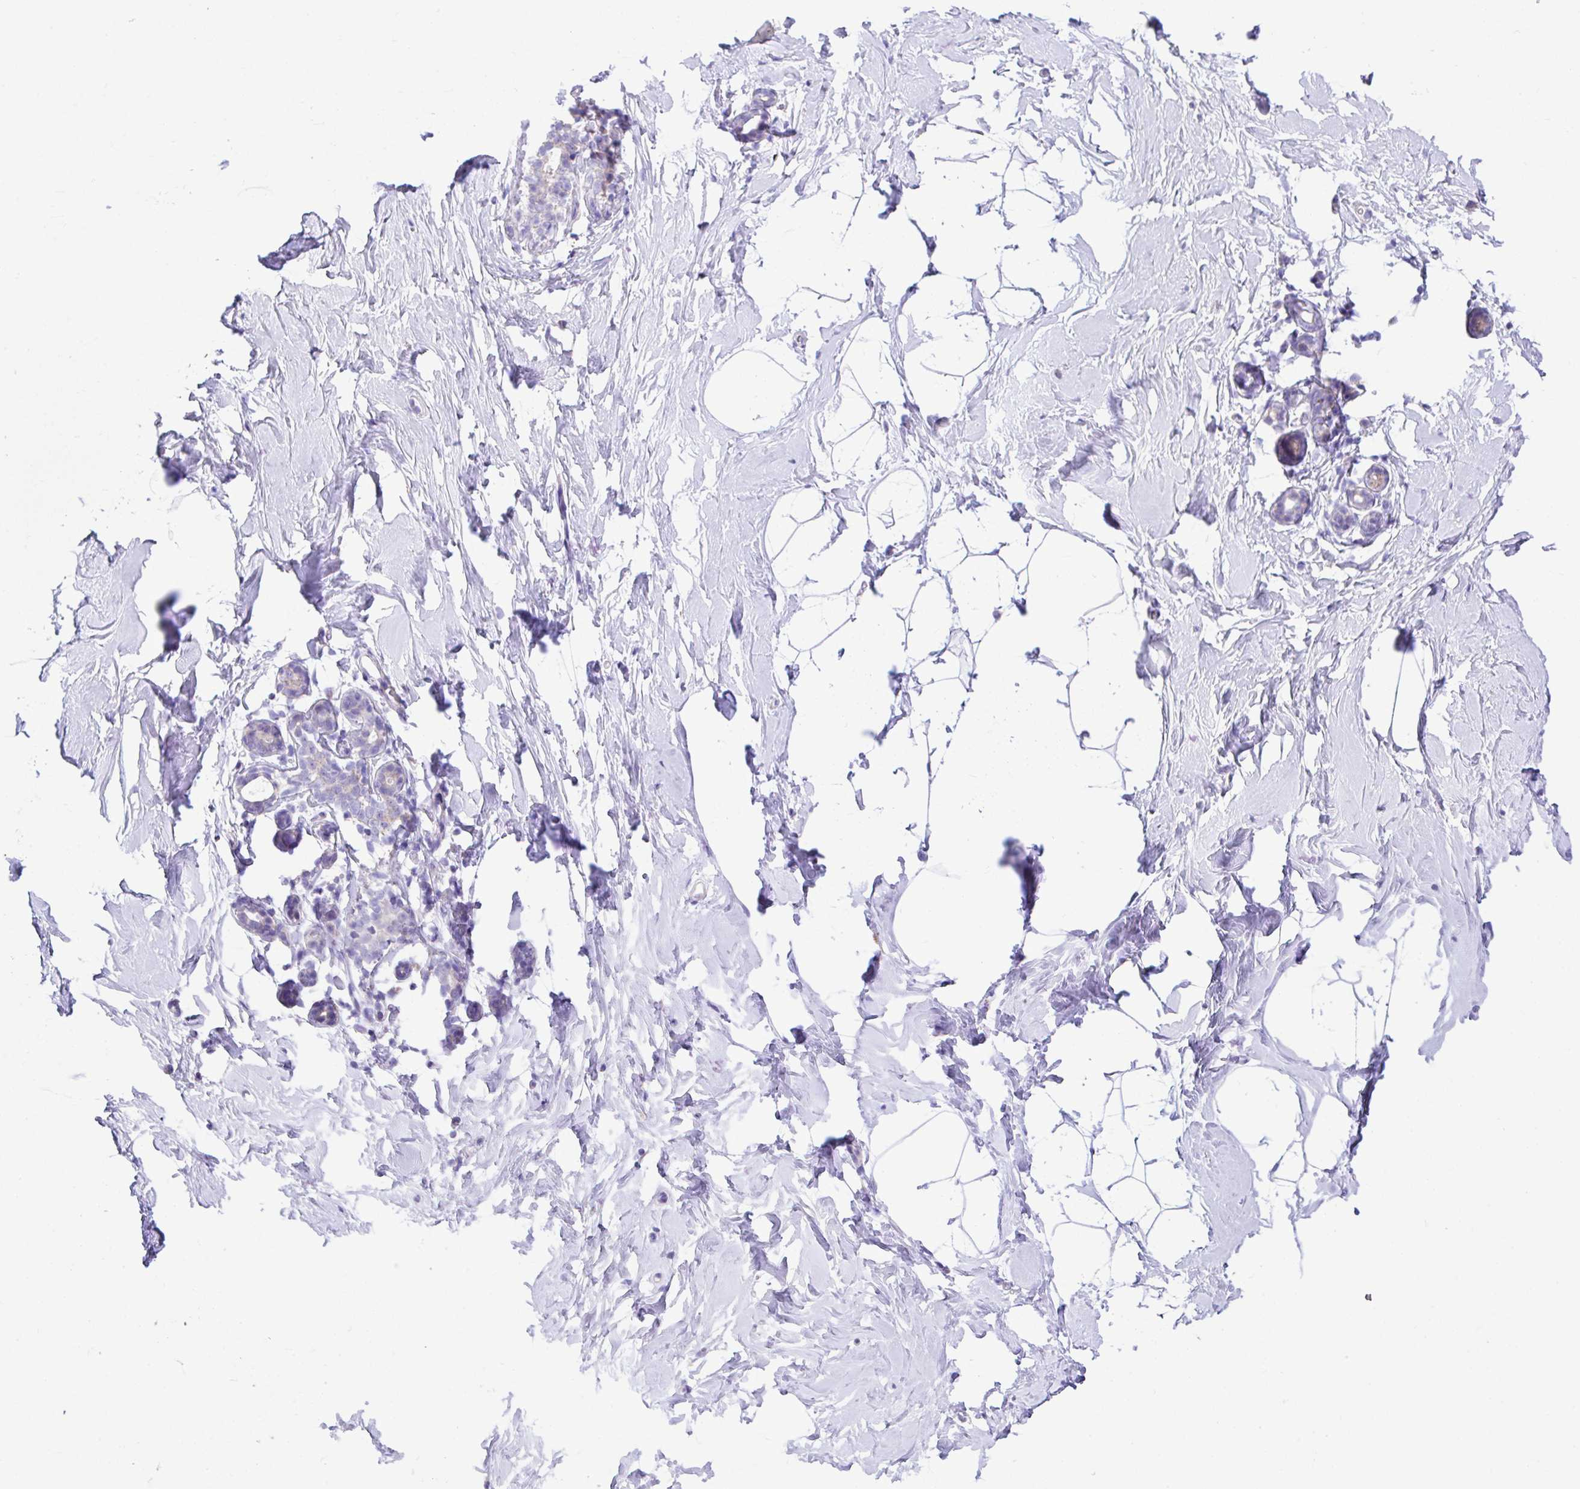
{"staining": {"intensity": "negative", "quantity": "none", "location": "none"}, "tissue": "breast", "cell_type": "Adipocytes", "image_type": "normal", "snomed": [{"axis": "morphology", "description": "Normal tissue, NOS"}, {"axis": "topography", "description": "Breast"}], "caption": "Immunohistochemistry (IHC) photomicrograph of benign breast stained for a protein (brown), which exhibits no expression in adipocytes.", "gene": "NLRP8", "patient": {"sex": "female", "age": 32}}